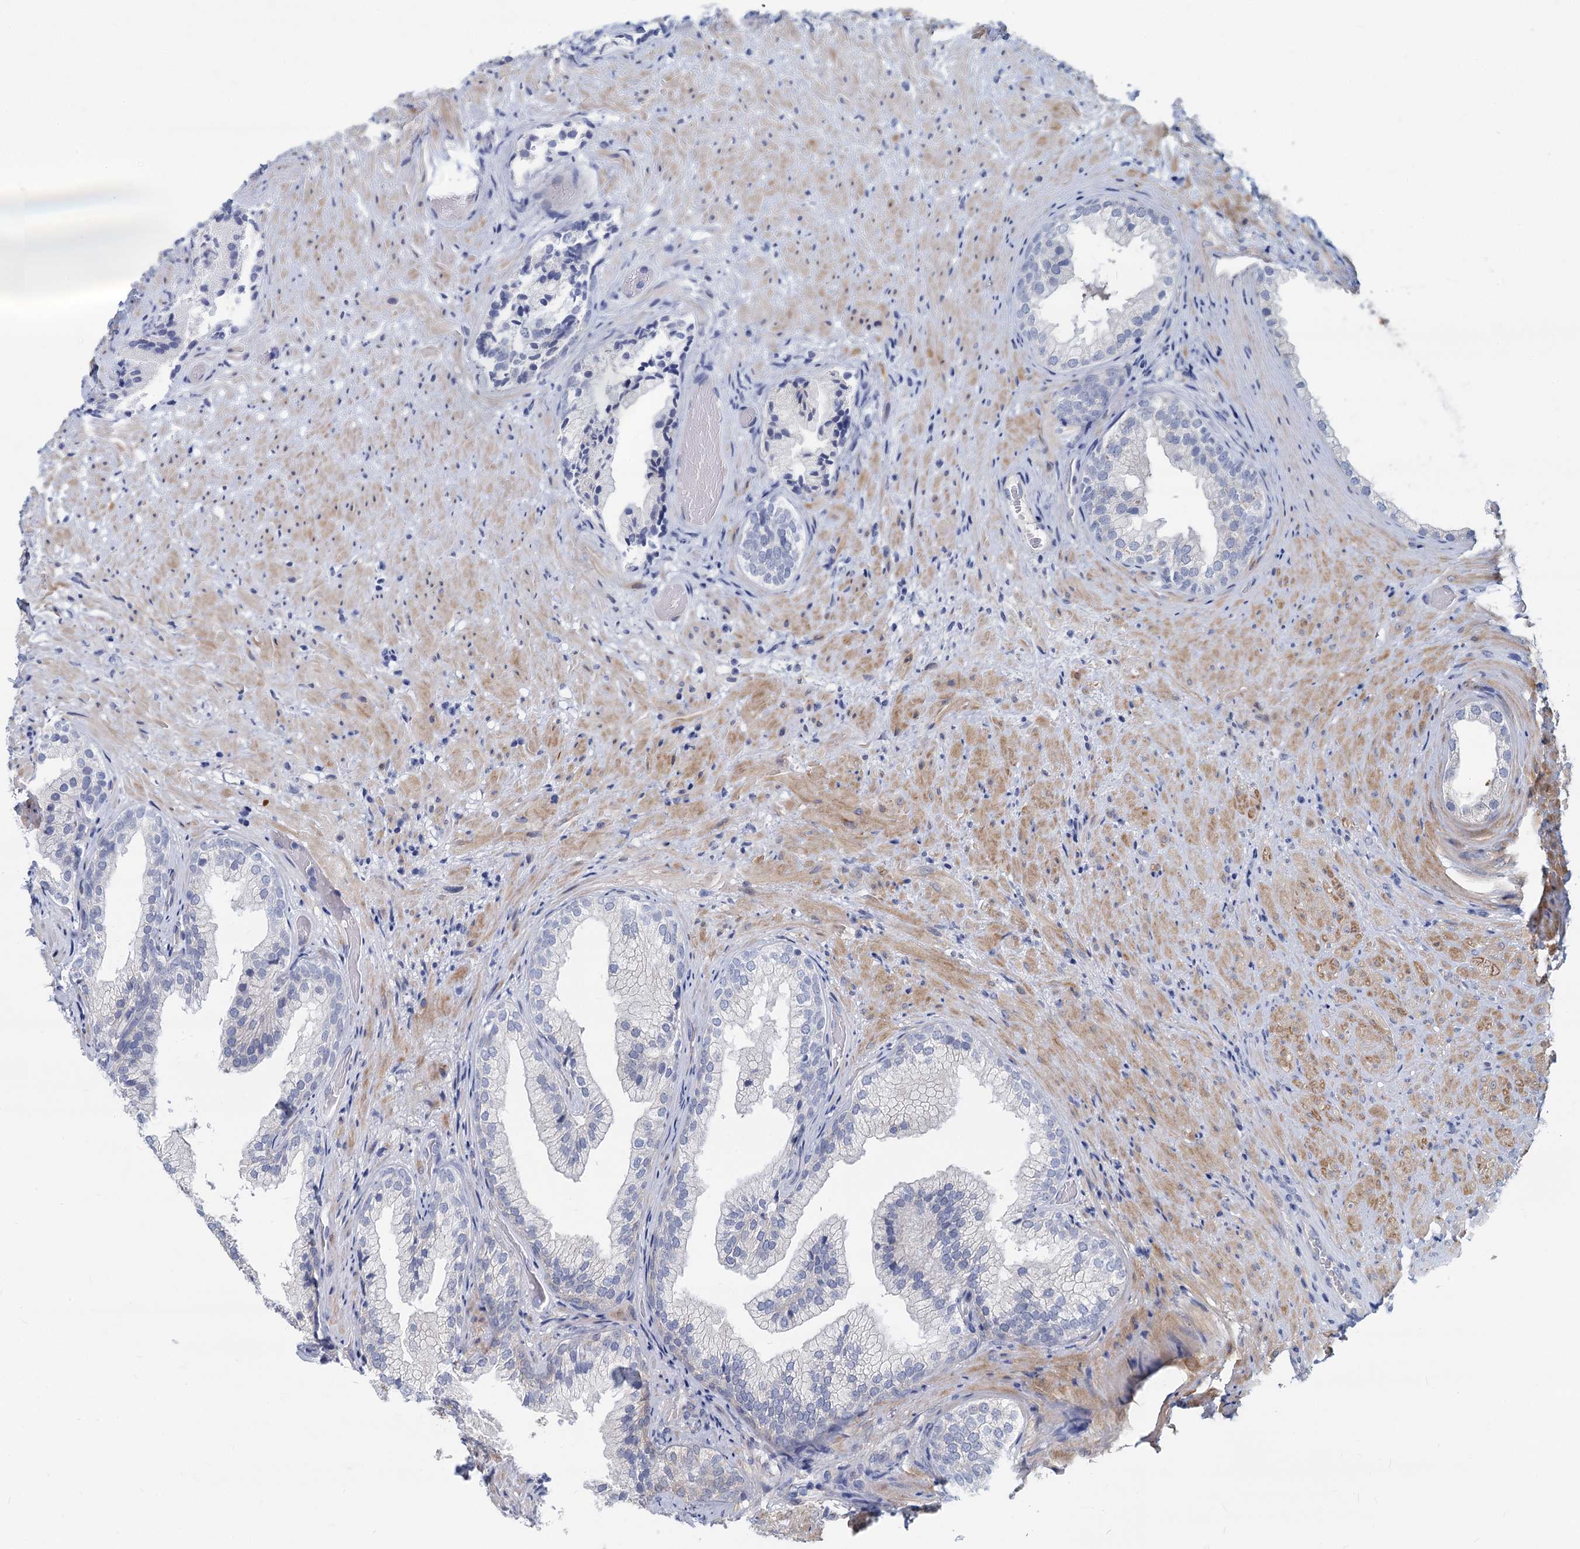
{"staining": {"intensity": "moderate", "quantity": "<25%", "location": "cytoplasmic/membranous"}, "tissue": "prostate", "cell_type": "Glandular cells", "image_type": "normal", "snomed": [{"axis": "morphology", "description": "Normal tissue, NOS"}, {"axis": "topography", "description": "Prostate"}], "caption": "DAB immunohistochemical staining of unremarkable human prostate shows moderate cytoplasmic/membranous protein expression in approximately <25% of glandular cells.", "gene": "GSTM3", "patient": {"sex": "male", "age": 76}}